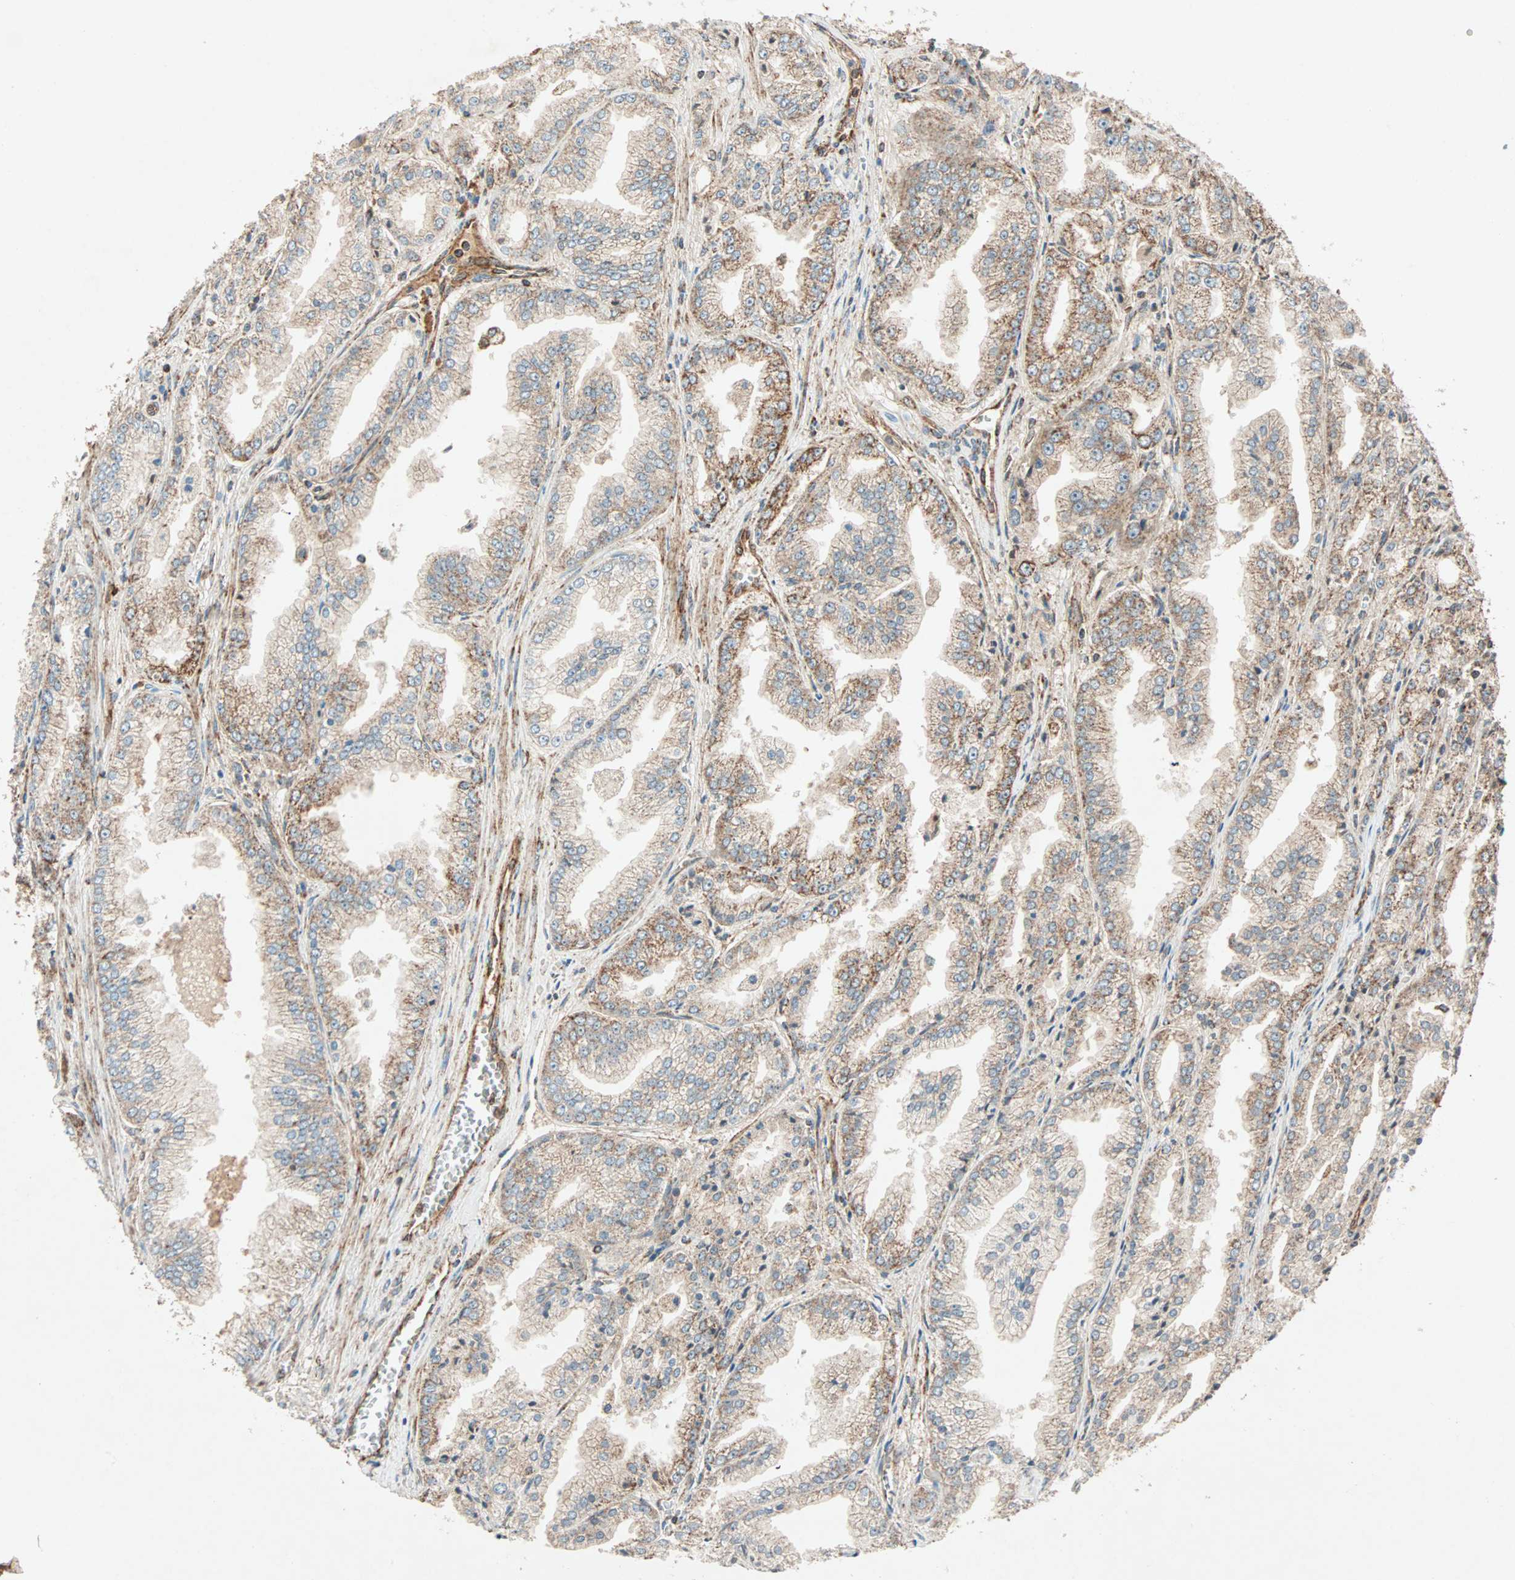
{"staining": {"intensity": "moderate", "quantity": ">75%", "location": "cytoplasmic/membranous"}, "tissue": "prostate cancer", "cell_type": "Tumor cells", "image_type": "cancer", "snomed": [{"axis": "morphology", "description": "Adenocarcinoma, High grade"}, {"axis": "topography", "description": "Prostate"}], "caption": "This is a histology image of immunohistochemistry staining of prostate cancer (adenocarcinoma (high-grade)), which shows moderate expression in the cytoplasmic/membranous of tumor cells.", "gene": "MAPK1", "patient": {"sex": "male", "age": 61}}